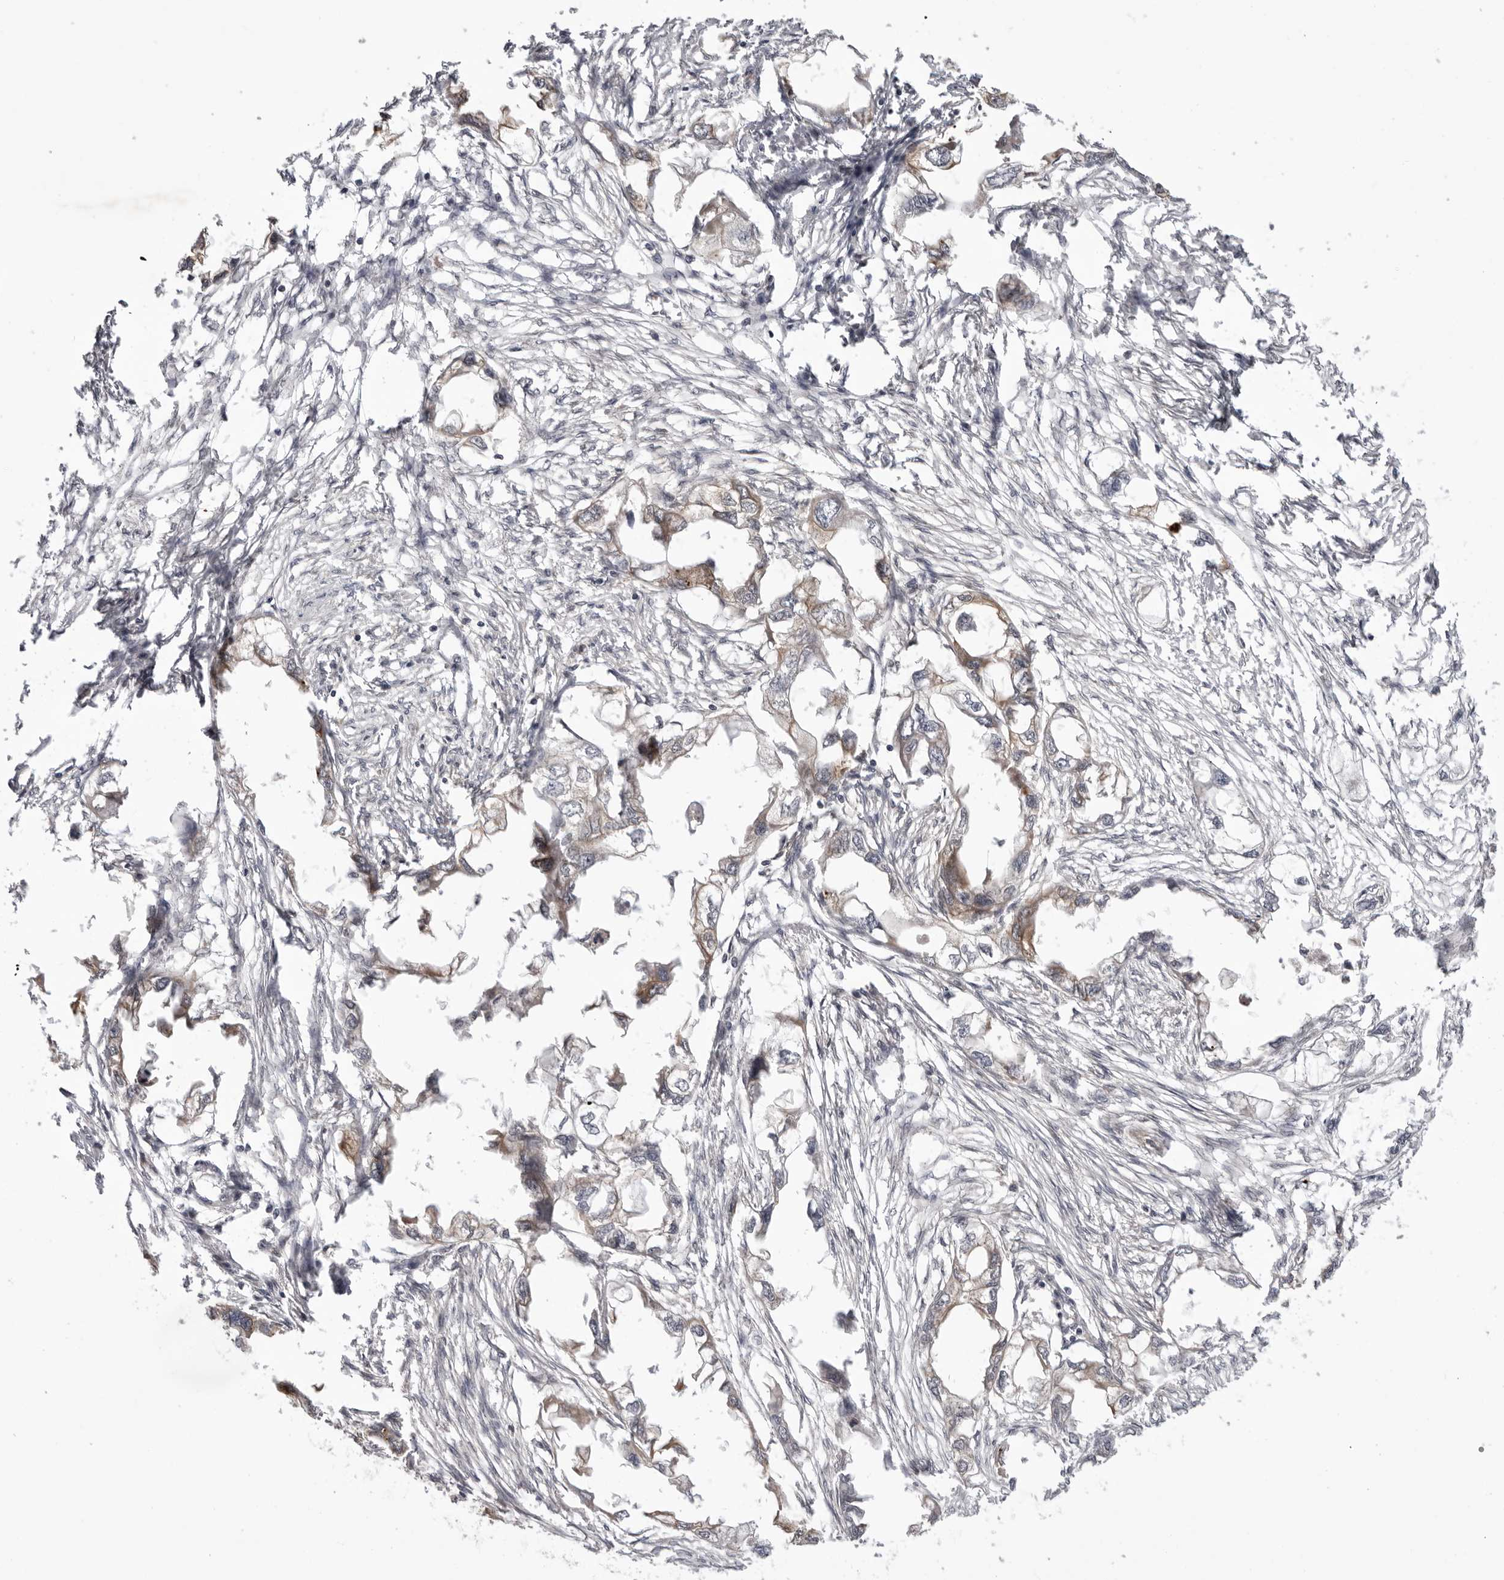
{"staining": {"intensity": "negative", "quantity": "none", "location": "none"}, "tissue": "endometrial cancer", "cell_type": "Tumor cells", "image_type": "cancer", "snomed": [{"axis": "morphology", "description": "Adenocarcinoma, NOS"}, {"axis": "morphology", "description": "Adenocarcinoma, metastatic, NOS"}, {"axis": "topography", "description": "Adipose tissue"}, {"axis": "topography", "description": "Endometrium"}], "caption": "Immunohistochemical staining of human endometrial cancer exhibits no significant staining in tumor cells.", "gene": "USP43", "patient": {"sex": "female", "age": 67}}